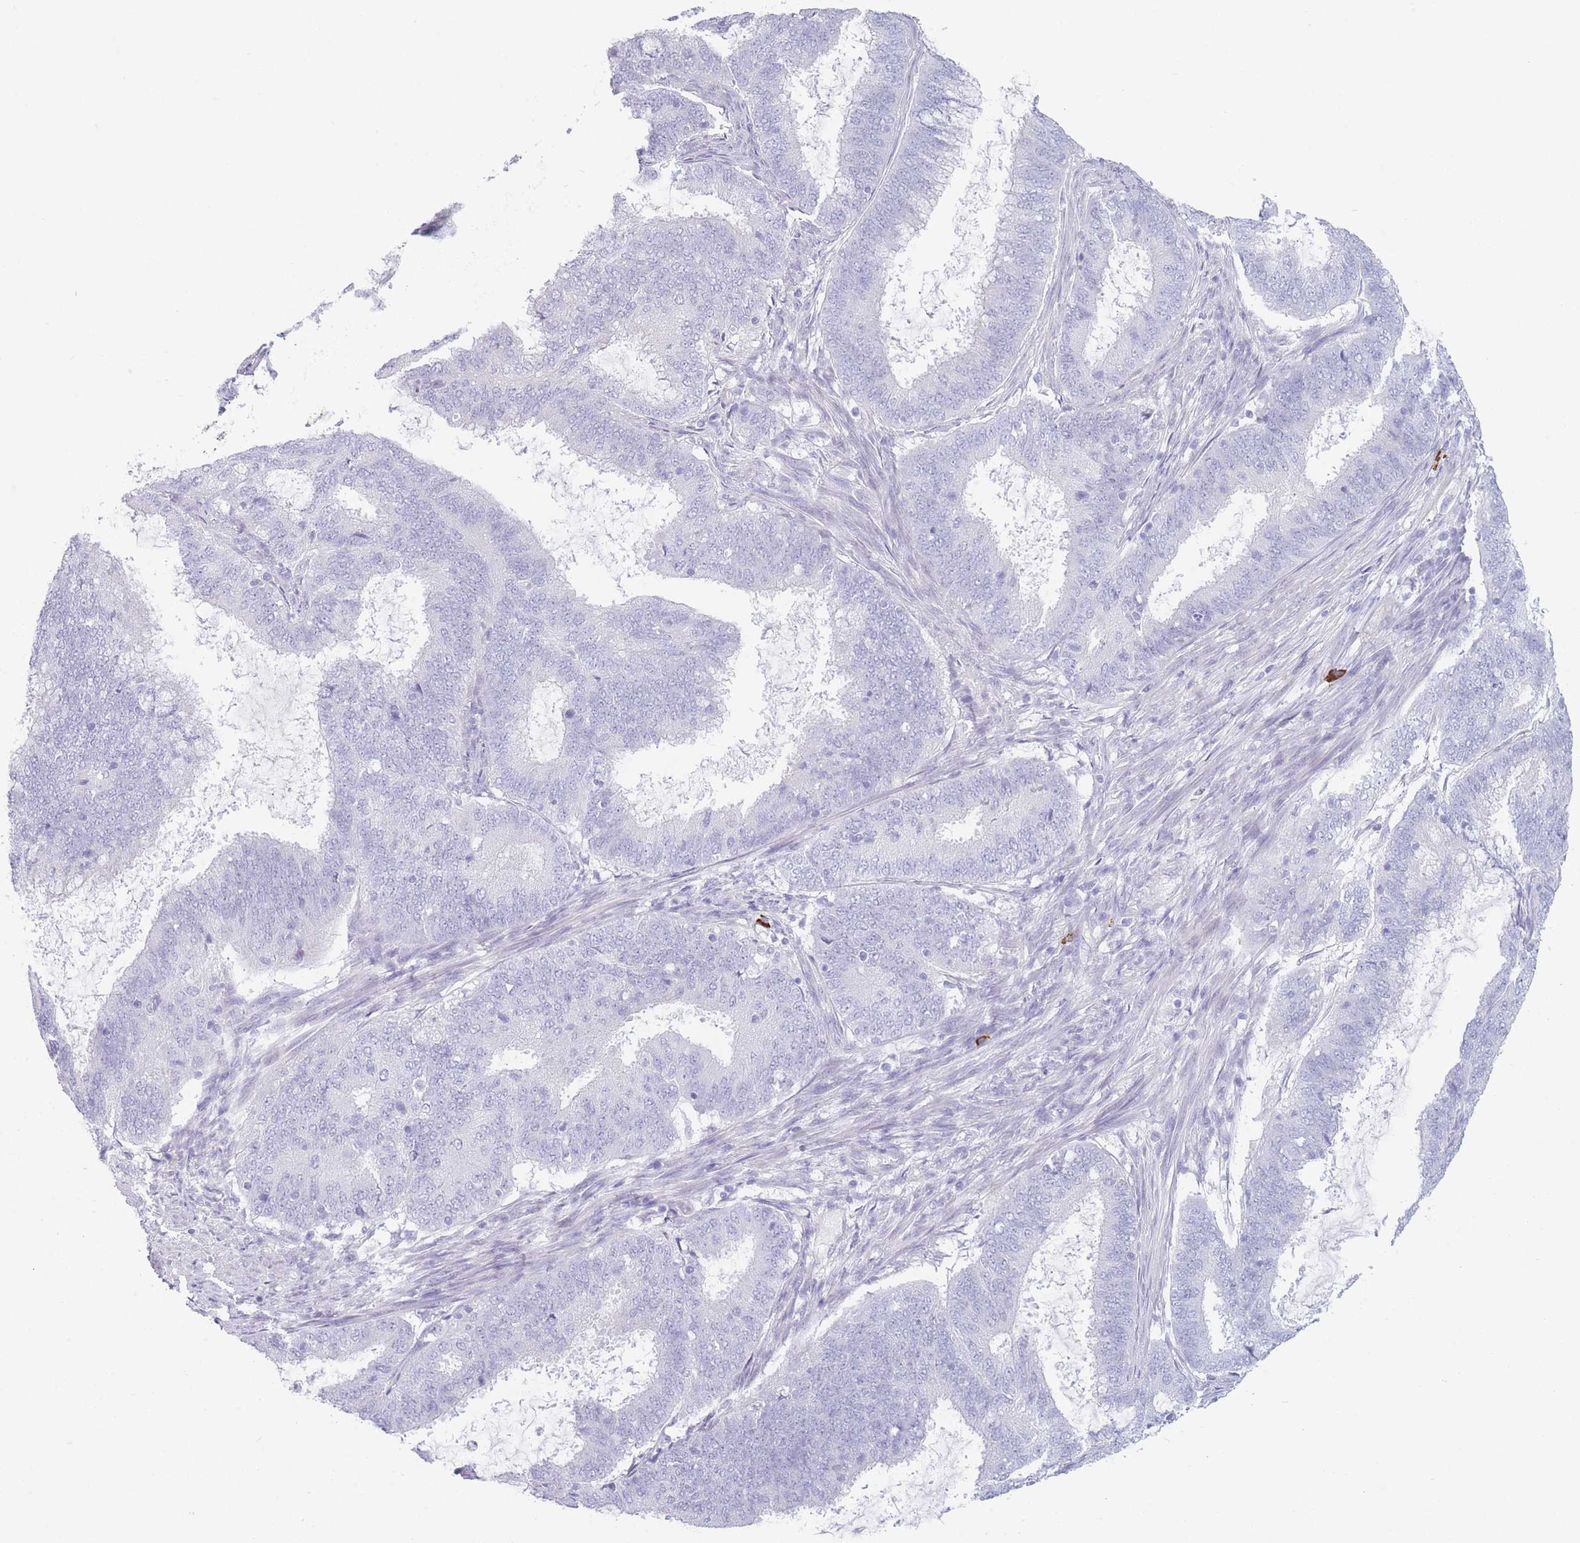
{"staining": {"intensity": "negative", "quantity": "none", "location": "none"}, "tissue": "endometrial cancer", "cell_type": "Tumor cells", "image_type": "cancer", "snomed": [{"axis": "morphology", "description": "Adenocarcinoma, NOS"}, {"axis": "topography", "description": "Endometrium"}], "caption": "The histopathology image demonstrates no significant expression in tumor cells of adenocarcinoma (endometrial).", "gene": "PLEKHG2", "patient": {"sex": "female", "age": 51}}